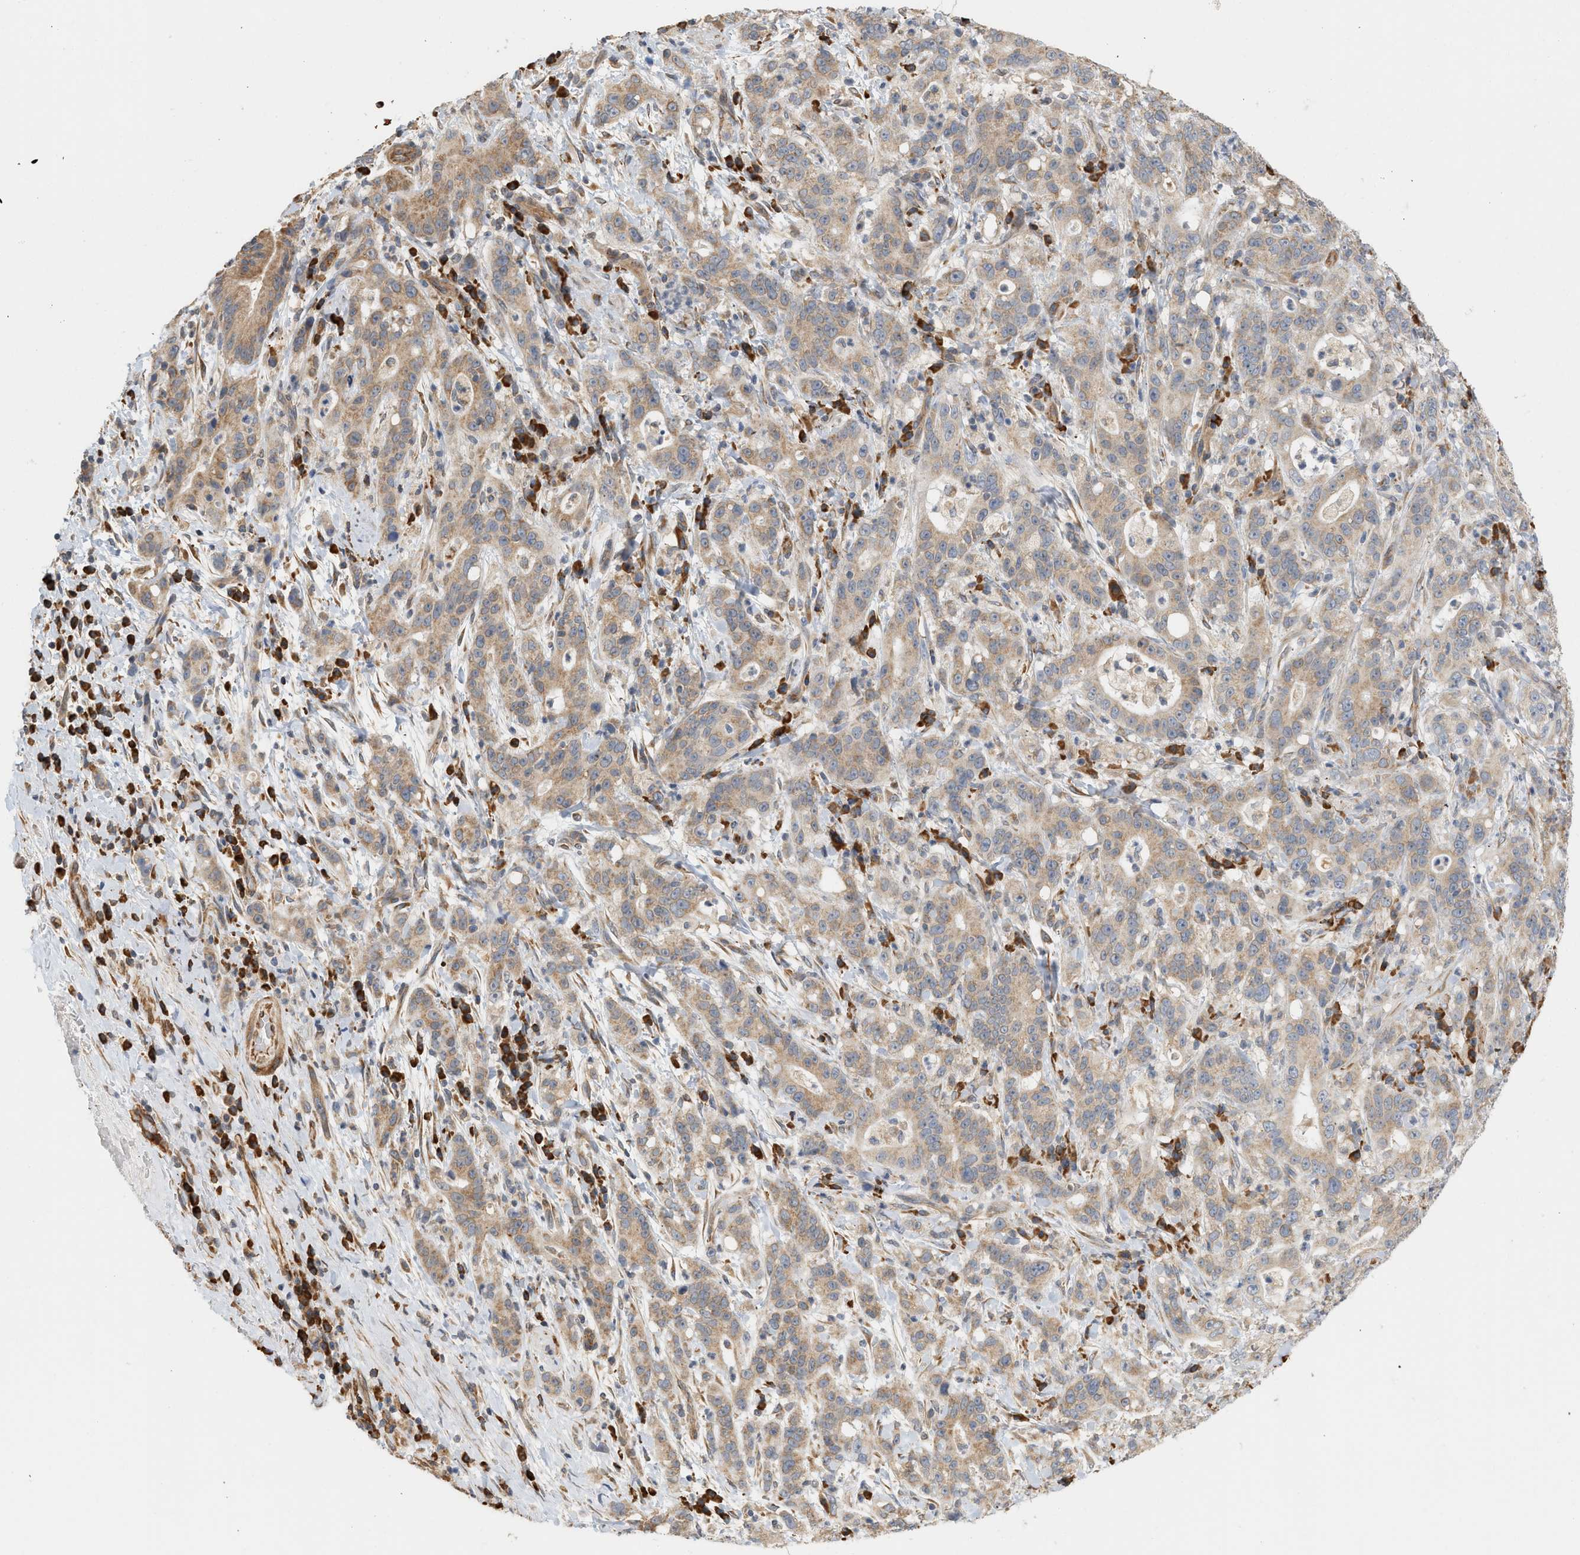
{"staining": {"intensity": "moderate", "quantity": ">75%", "location": "cytoplasmic/membranous"}, "tissue": "liver cancer", "cell_type": "Tumor cells", "image_type": "cancer", "snomed": [{"axis": "morphology", "description": "Cholangiocarcinoma"}, {"axis": "topography", "description": "Liver"}], "caption": "Liver cancer stained with a brown dye demonstrates moderate cytoplasmic/membranous positive positivity in approximately >75% of tumor cells.", "gene": "SVOP", "patient": {"sex": "female", "age": 38}}